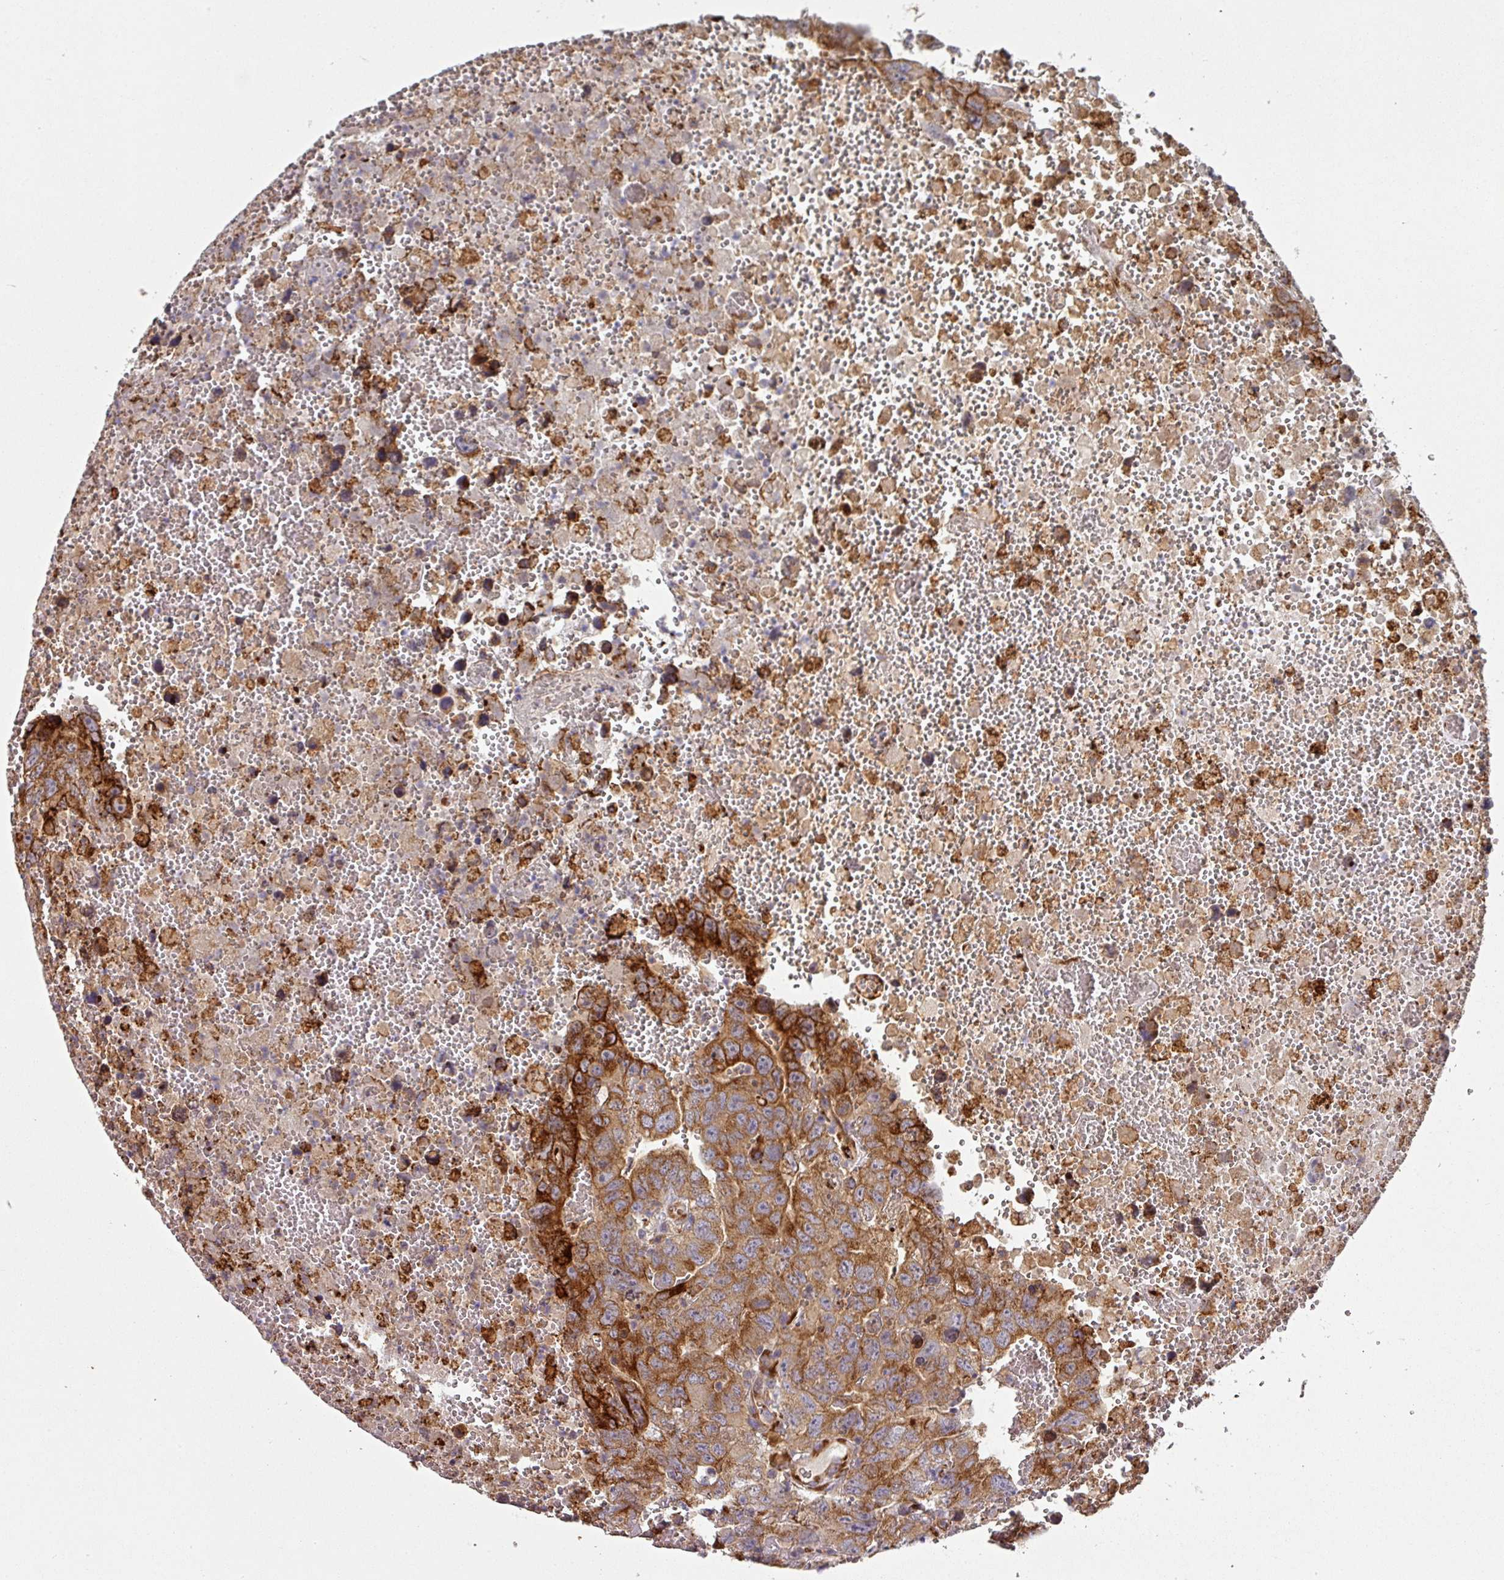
{"staining": {"intensity": "strong", "quantity": "25%-75%", "location": "cytoplasmic/membranous"}, "tissue": "testis cancer", "cell_type": "Tumor cells", "image_type": "cancer", "snomed": [{"axis": "morphology", "description": "Carcinoma, Embryonal, NOS"}, {"axis": "topography", "description": "Testis"}], "caption": "Embryonal carcinoma (testis) stained for a protein displays strong cytoplasmic/membranous positivity in tumor cells.", "gene": "ZNF268", "patient": {"sex": "male", "age": 45}}